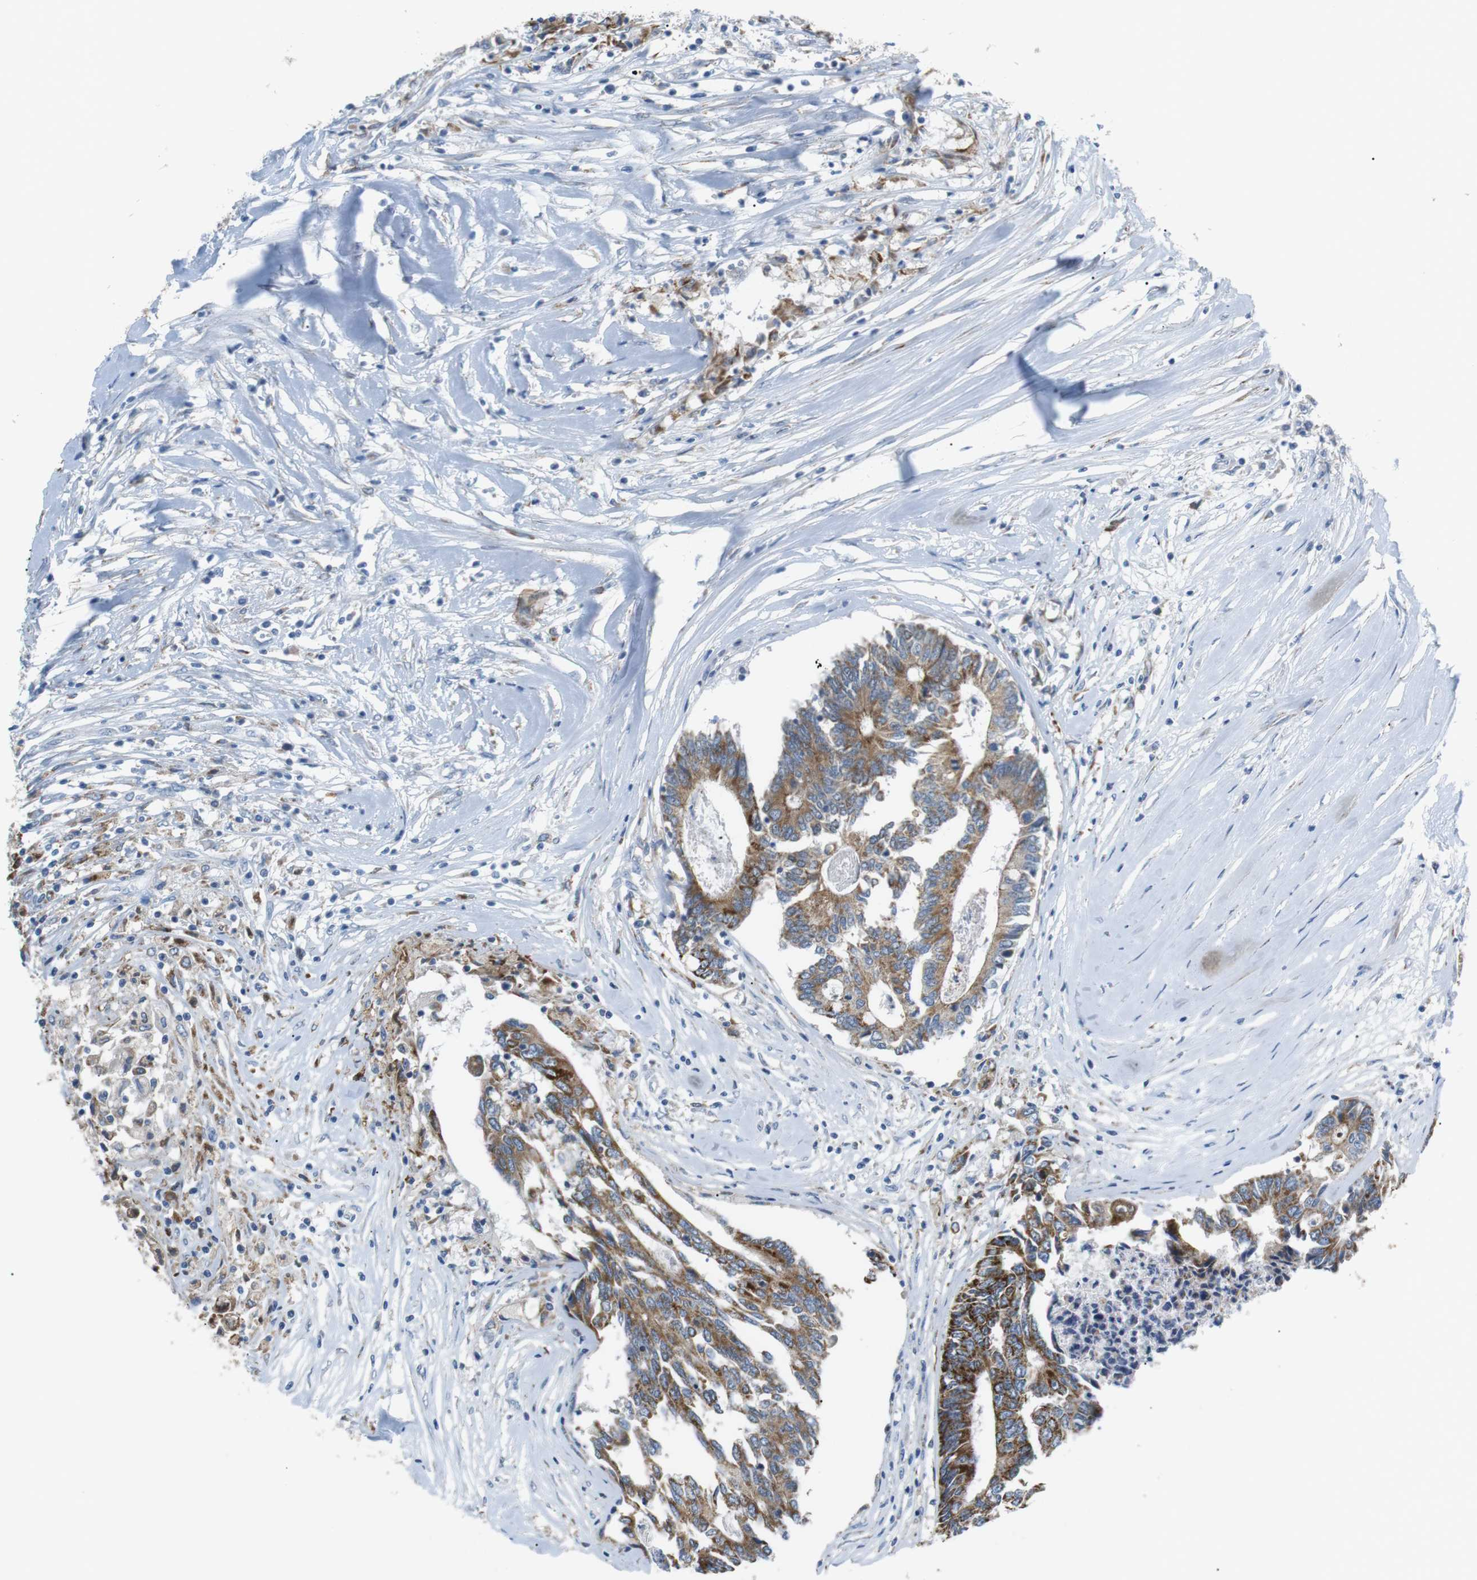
{"staining": {"intensity": "moderate", "quantity": ">75%", "location": "cytoplasmic/membranous"}, "tissue": "colorectal cancer", "cell_type": "Tumor cells", "image_type": "cancer", "snomed": [{"axis": "morphology", "description": "Adenocarcinoma, NOS"}, {"axis": "topography", "description": "Rectum"}], "caption": "Adenocarcinoma (colorectal) stained with immunohistochemistry reveals moderate cytoplasmic/membranous staining in approximately >75% of tumor cells.", "gene": "CD300E", "patient": {"sex": "male", "age": 63}}